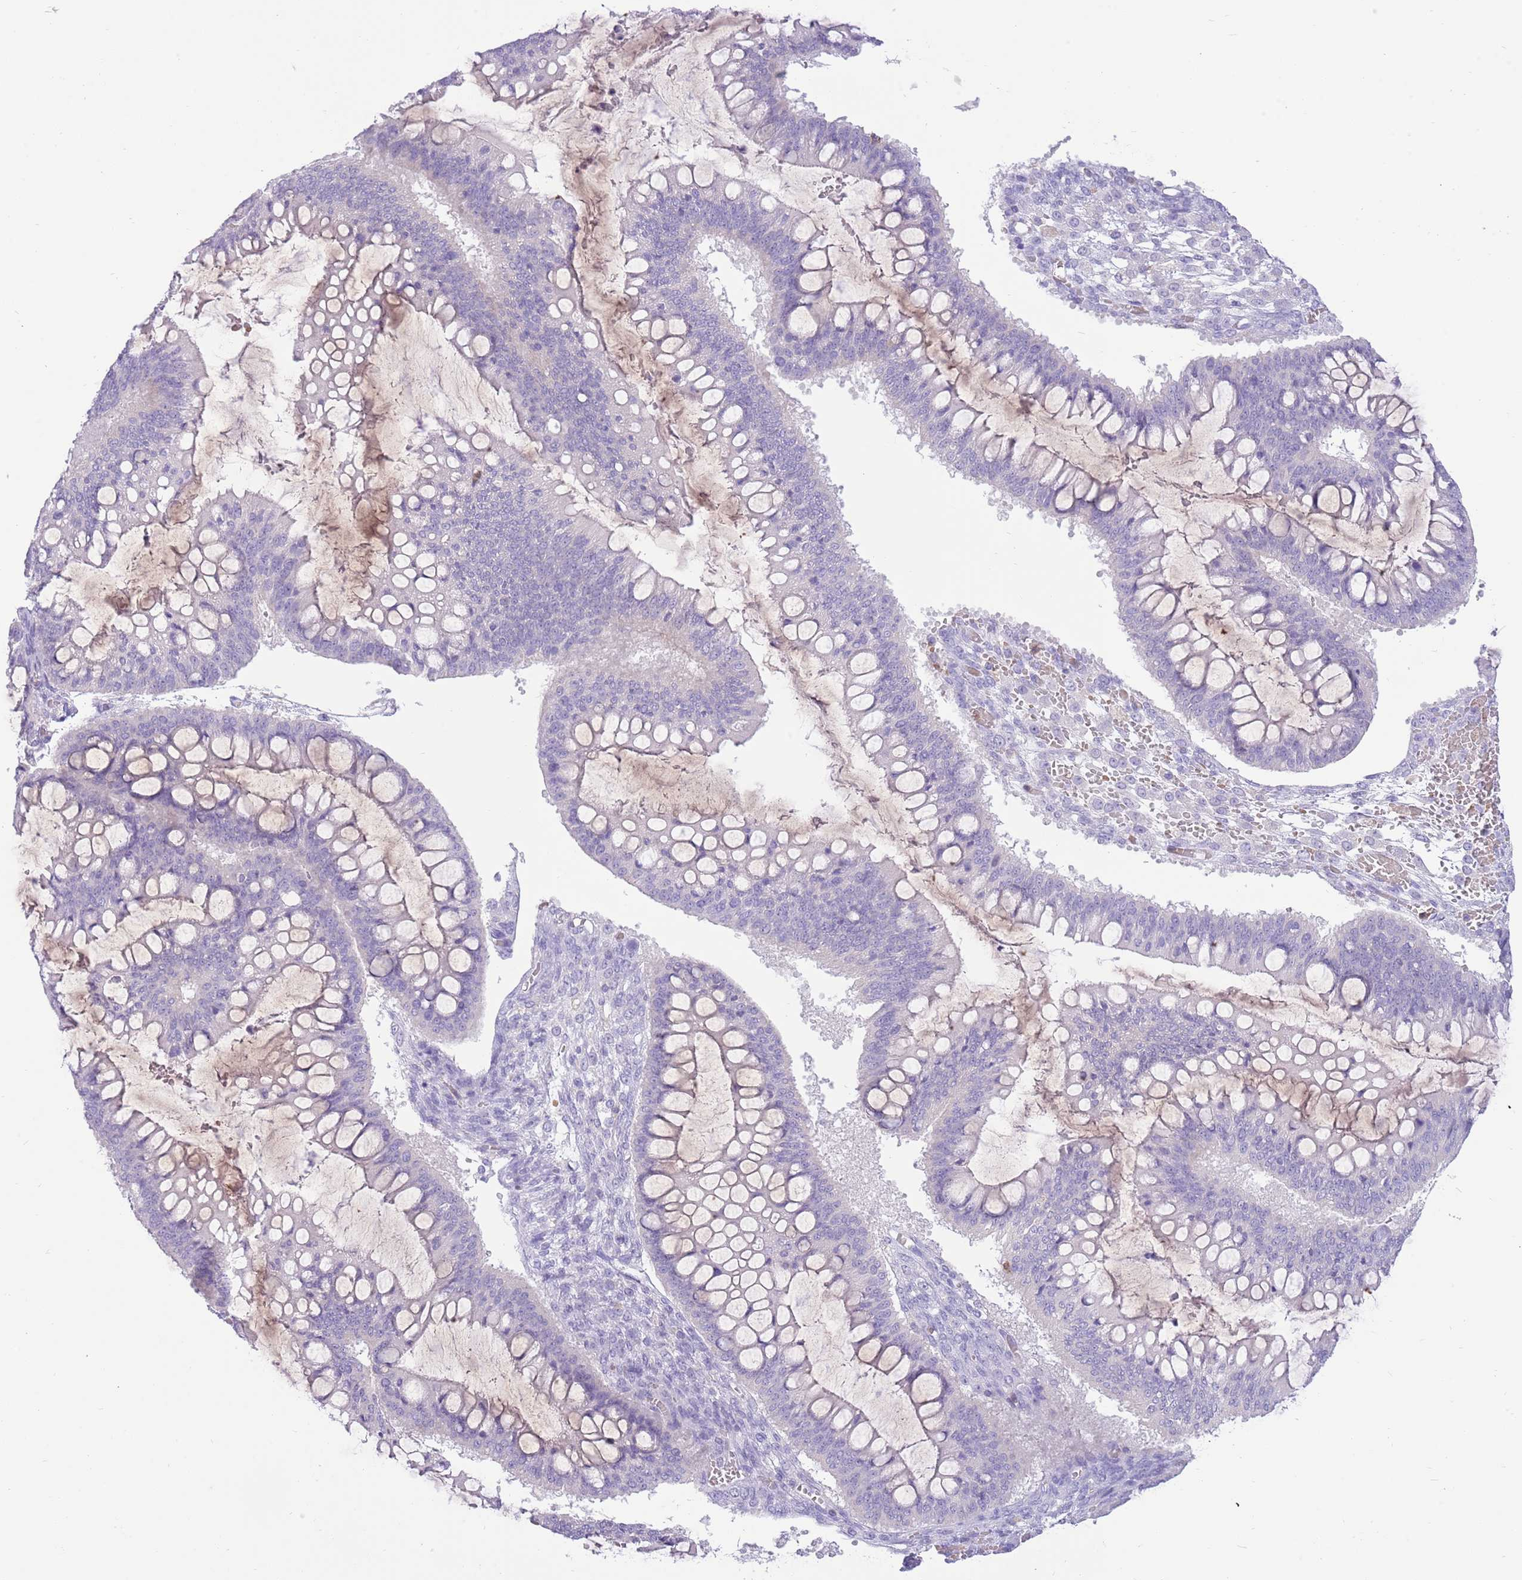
{"staining": {"intensity": "negative", "quantity": "none", "location": "none"}, "tissue": "ovarian cancer", "cell_type": "Tumor cells", "image_type": "cancer", "snomed": [{"axis": "morphology", "description": "Cystadenocarcinoma, mucinous, NOS"}, {"axis": "topography", "description": "Ovary"}], "caption": "A micrograph of human ovarian cancer (mucinous cystadenocarcinoma) is negative for staining in tumor cells.", "gene": "OR4Q3", "patient": {"sex": "female", "age": 73}}